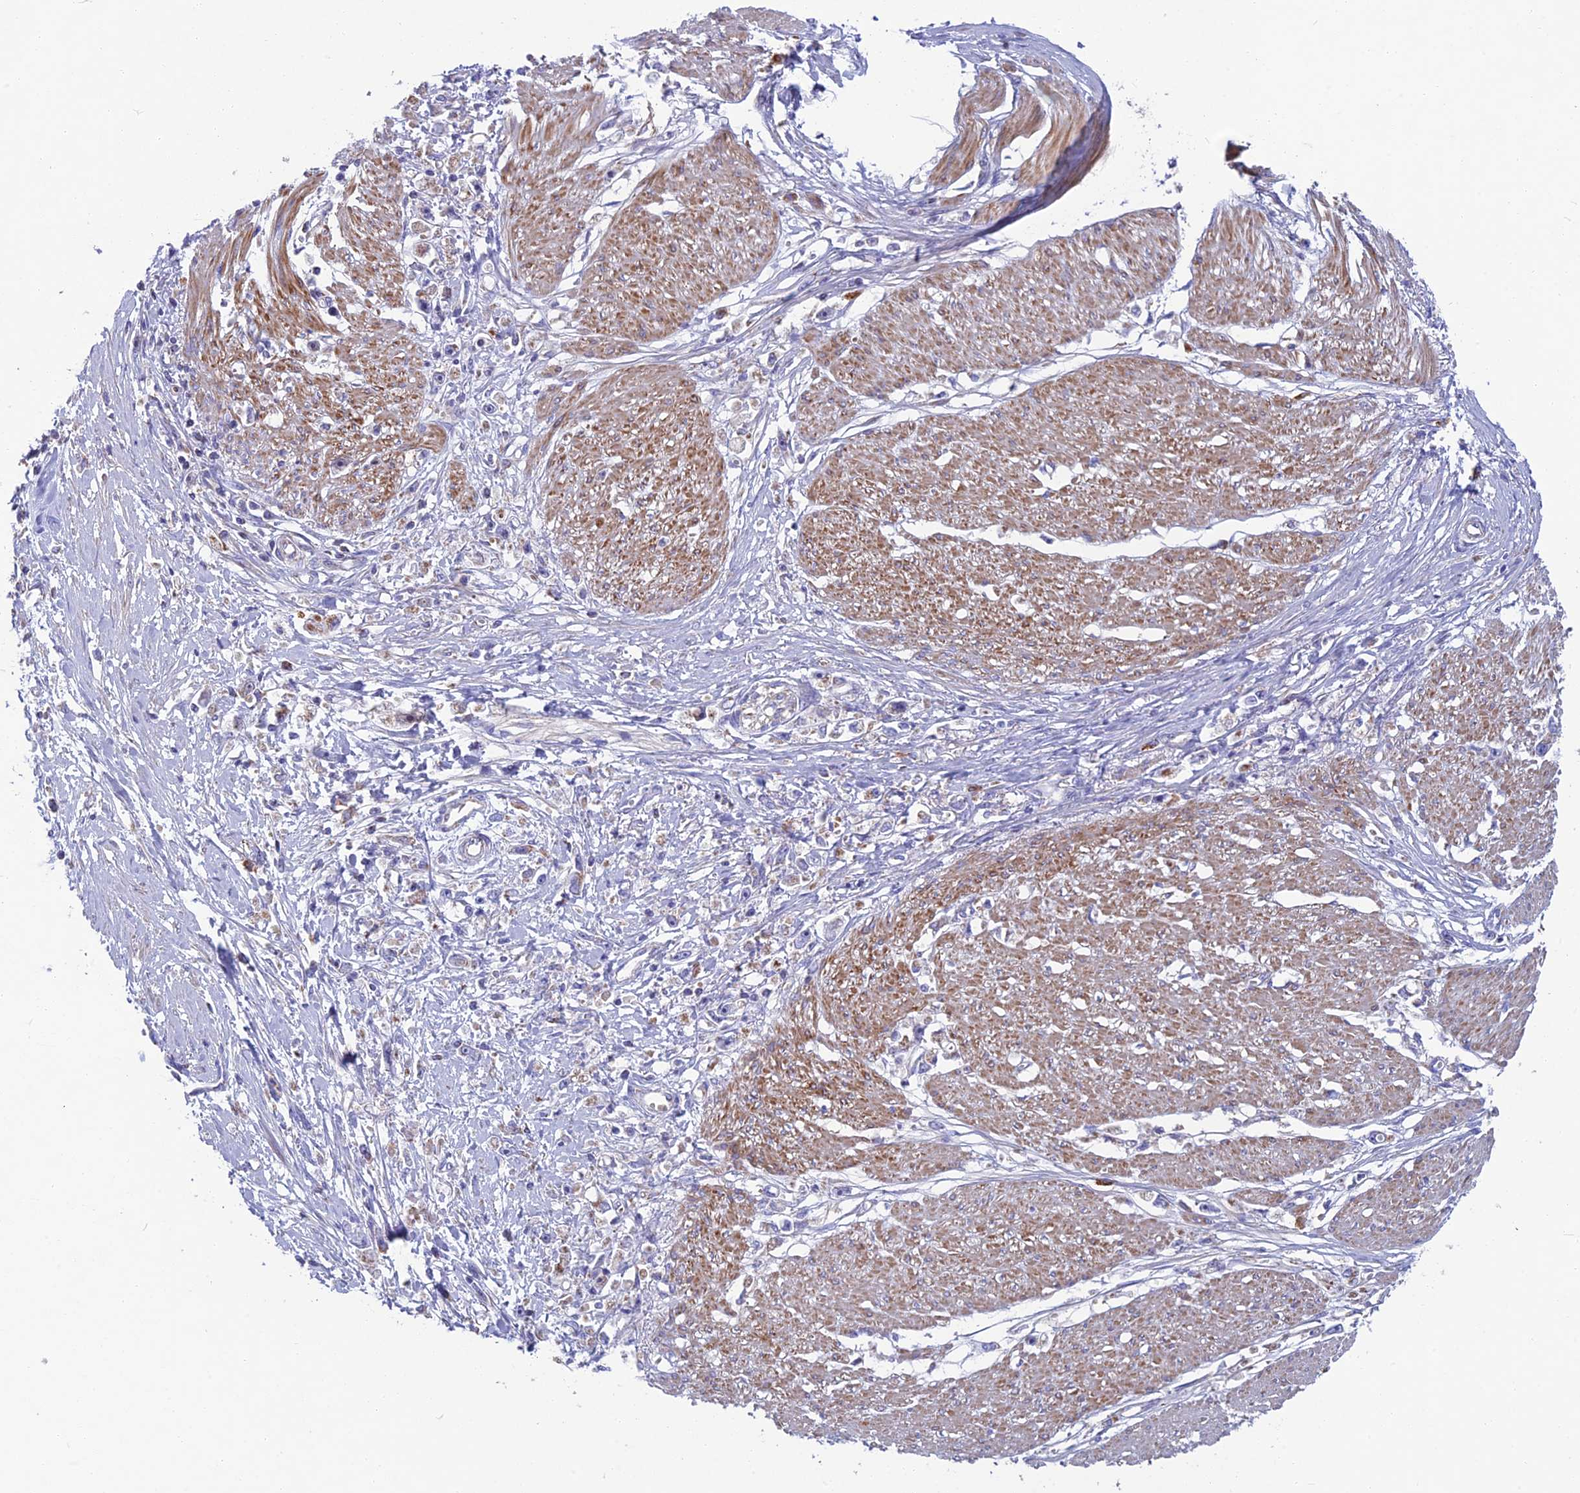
{"staining": {"intensity": "negative", "quantity": "none", "location": "none"}, "tissue": "stomach cancer", "cell_type": "Tumor cells", "image_type": "cancer", "snomed": [{"axis": "morphology", "description": "Adenocarcinoma, NOS"}, {"axis": "topography", "description": "Stomach"}], "caption": "High magnification brightfield microscopy of stomach cancer stained with DAB (3,3'-diaminobenzidine) (brown) and counterstained with hematoxylin (blue): tumor cells show no significant positivity. (Brightfield microscopy of DAB immunohistochemistry at high magnification).", "gene": "CS", "patient": {"sex": "female", "age": 59}}